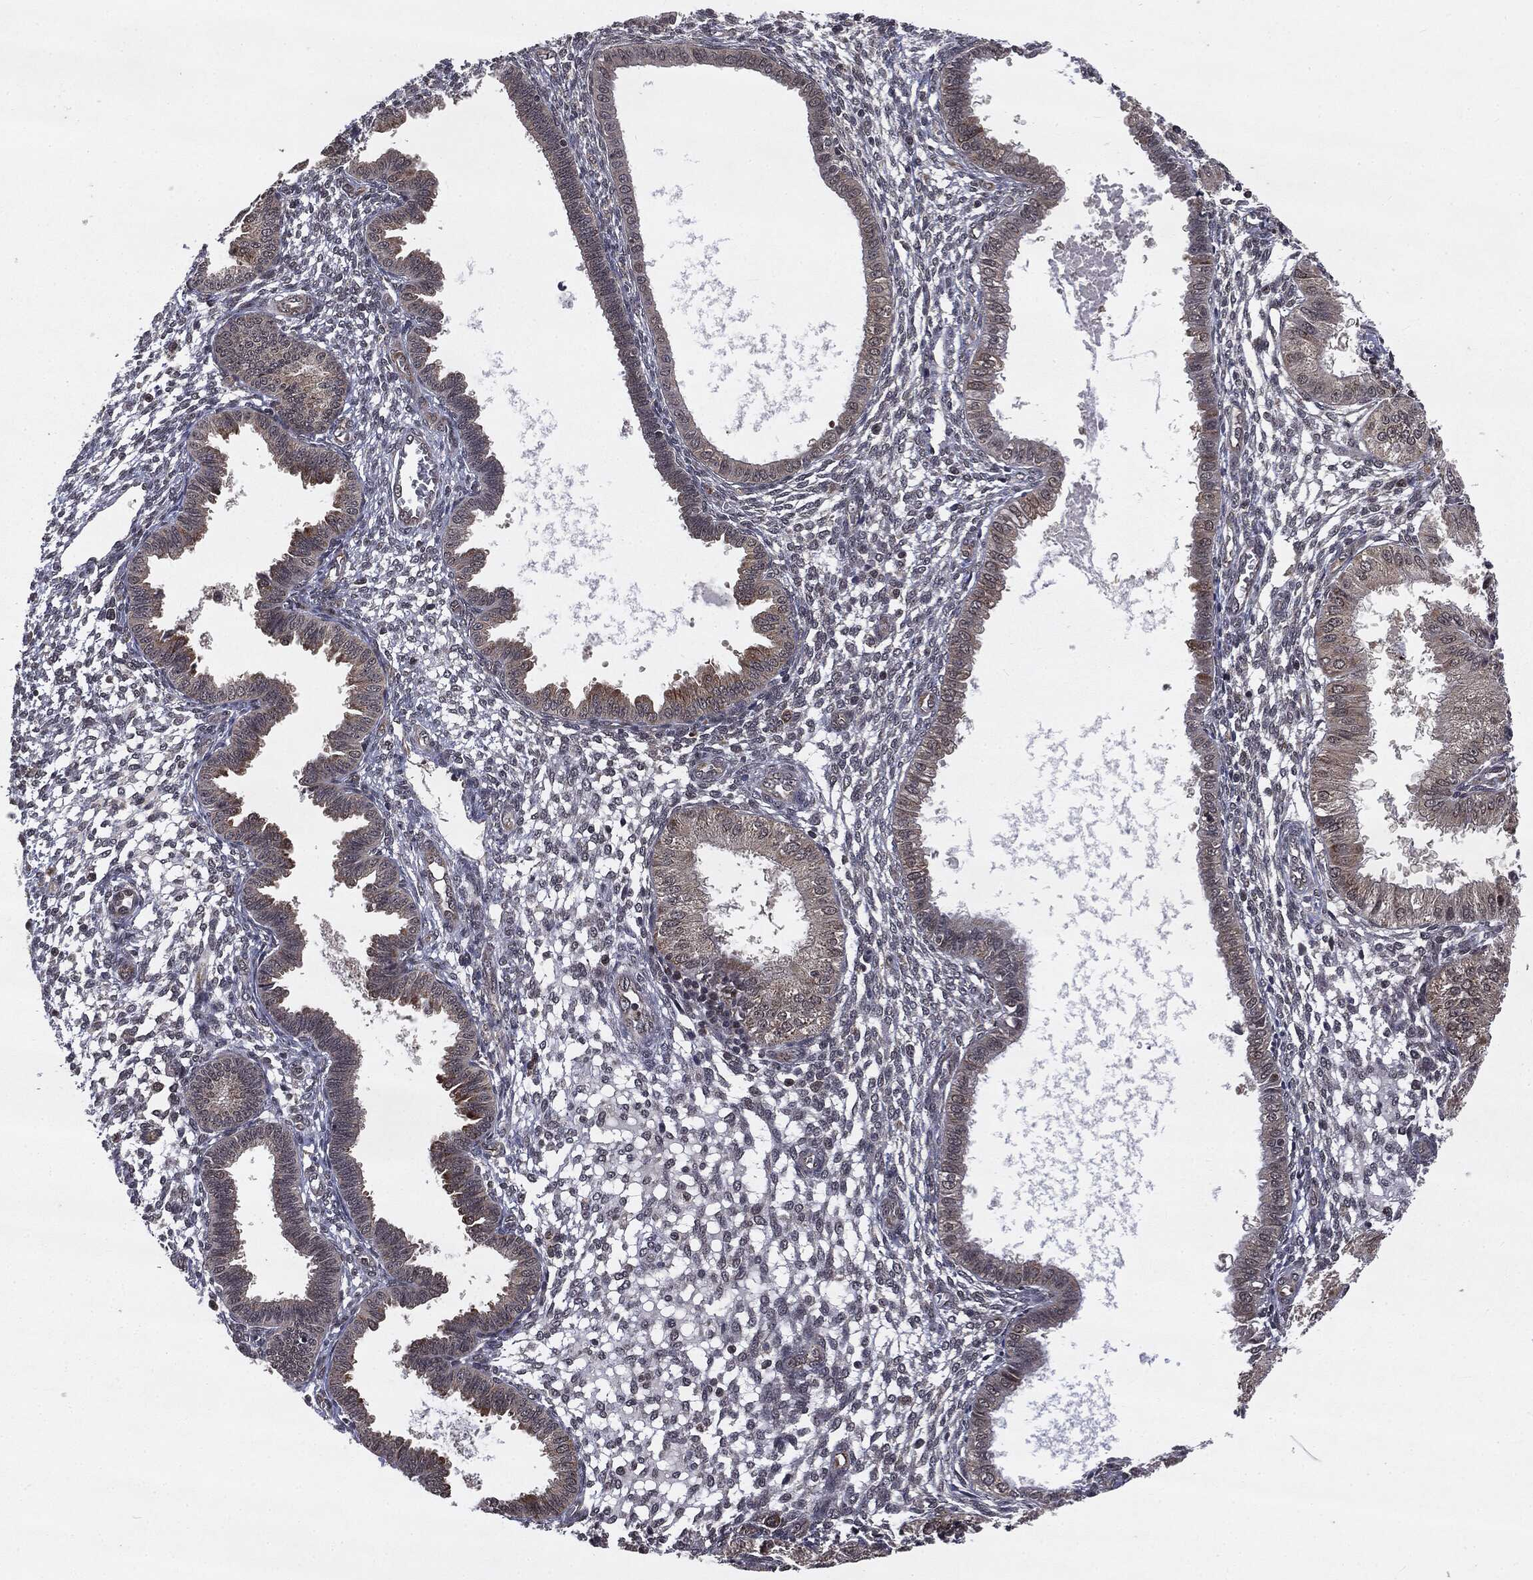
{"staining": {"intensity": "strong", "quantity": "<25%", "location": "nuclear"}, "tissue": "endometrium", "cell_type": "Cells in endometrial stroma", "image_type": "normal", "snomed": [{"axis": "morphology", "description": "Normal tissue, NOS"}, {"axis": "topography", "description": "Endometrium"}], "caption": "Endometrium stained with DAB immunohistochemistry demonstrates medium levels of strong nuclear positivity in about <25% of cells in endometrial stroma.", "gene": "STAU2", "patient": {"sex": "female", "age": 43}}